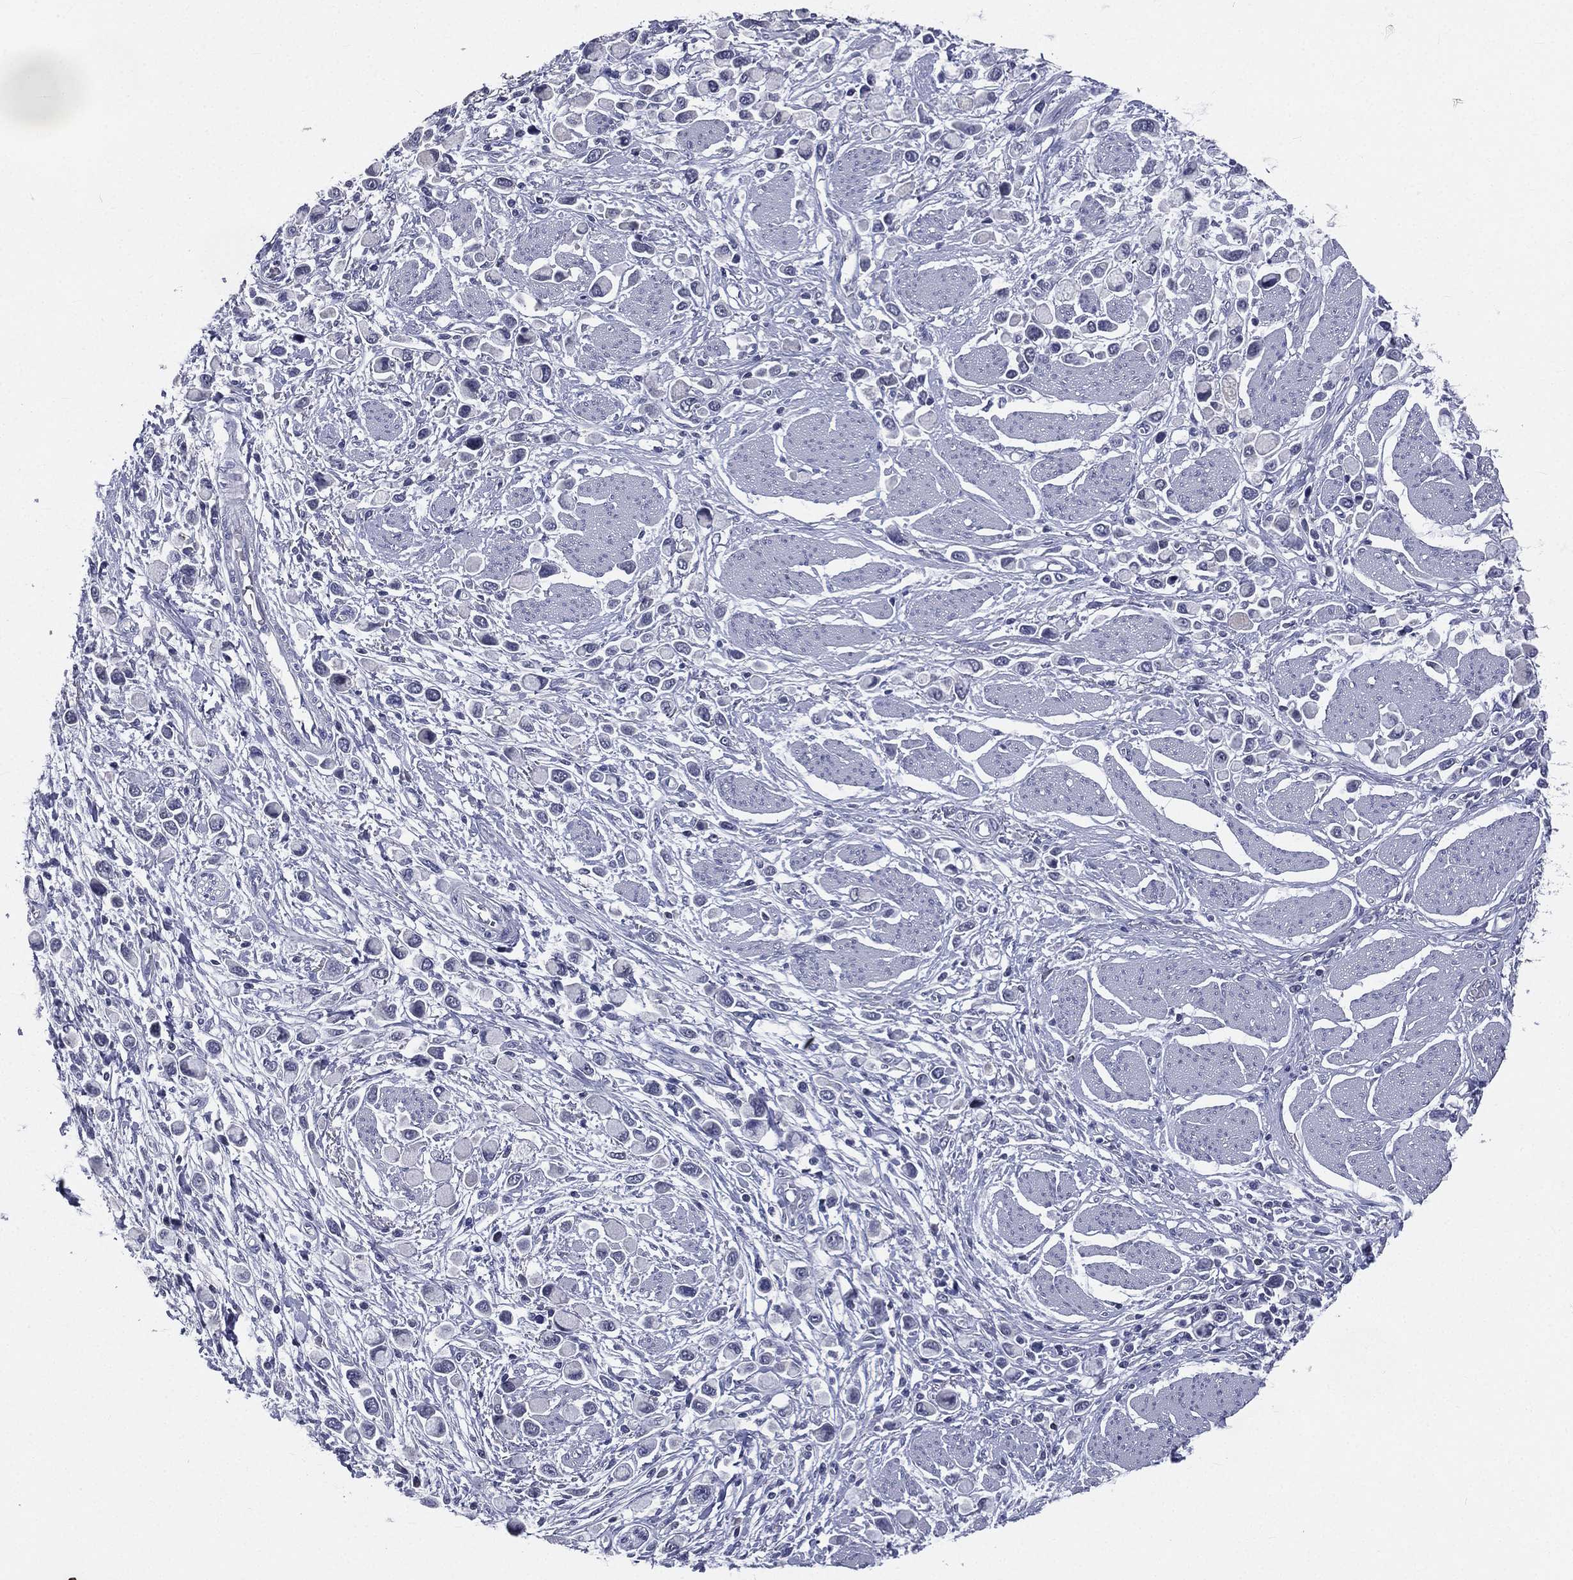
{"staining": {"intensity": "negative", "quantity": "none", "location": "none"}, "tissue": "stomach cancer", "cell_type": "Tumor cells", "image_type": "cancer", "snomed": [{"axis": "morphology", "description": "Adenocarcinoma, NOS"}, {"axis": "topography", "description": "Stomach"}], "caption": "Tumor cells are negative for brown protein staining in stomach cancer (adenocarcinoma).", "gene": "IFT27", "patient": {"sex": "female", "age": 81}}